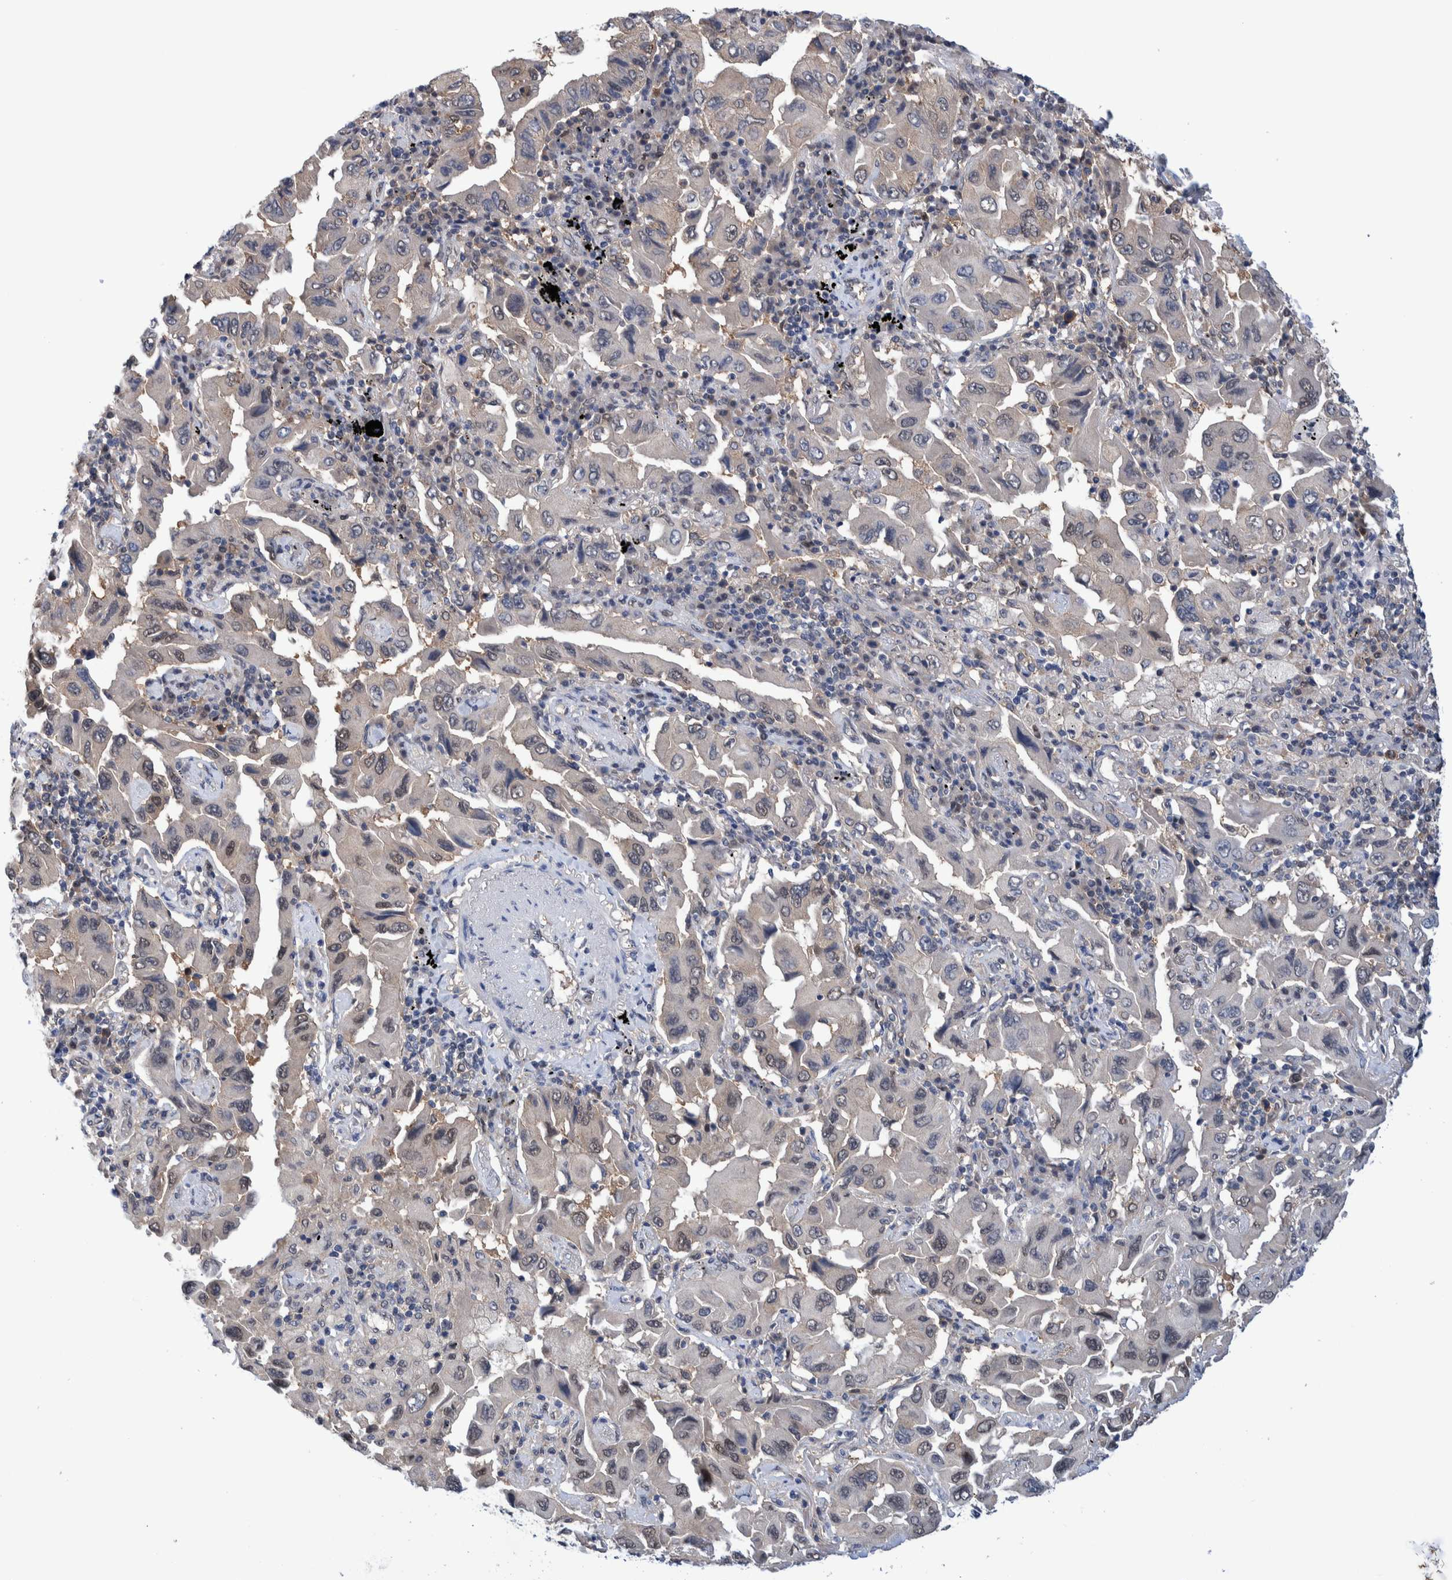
{"staining": {"intensity": "negative", "quantity": "none", "location": "none"}, "tissue": "lung cancer", "cell_type": "Tumor cells", "image_type": "cancer", "snomed": [{"axis": "morphology", "description": "Adenocarcinoma, NOS"}, {"axis": "topography", "description": "Lung"}], "caption": "The micrograph exhibits no staining of tumor cells in lung adenocarcinoma.", "gene": "PFAS", "patient": {"sex": "female", "age": 65}}